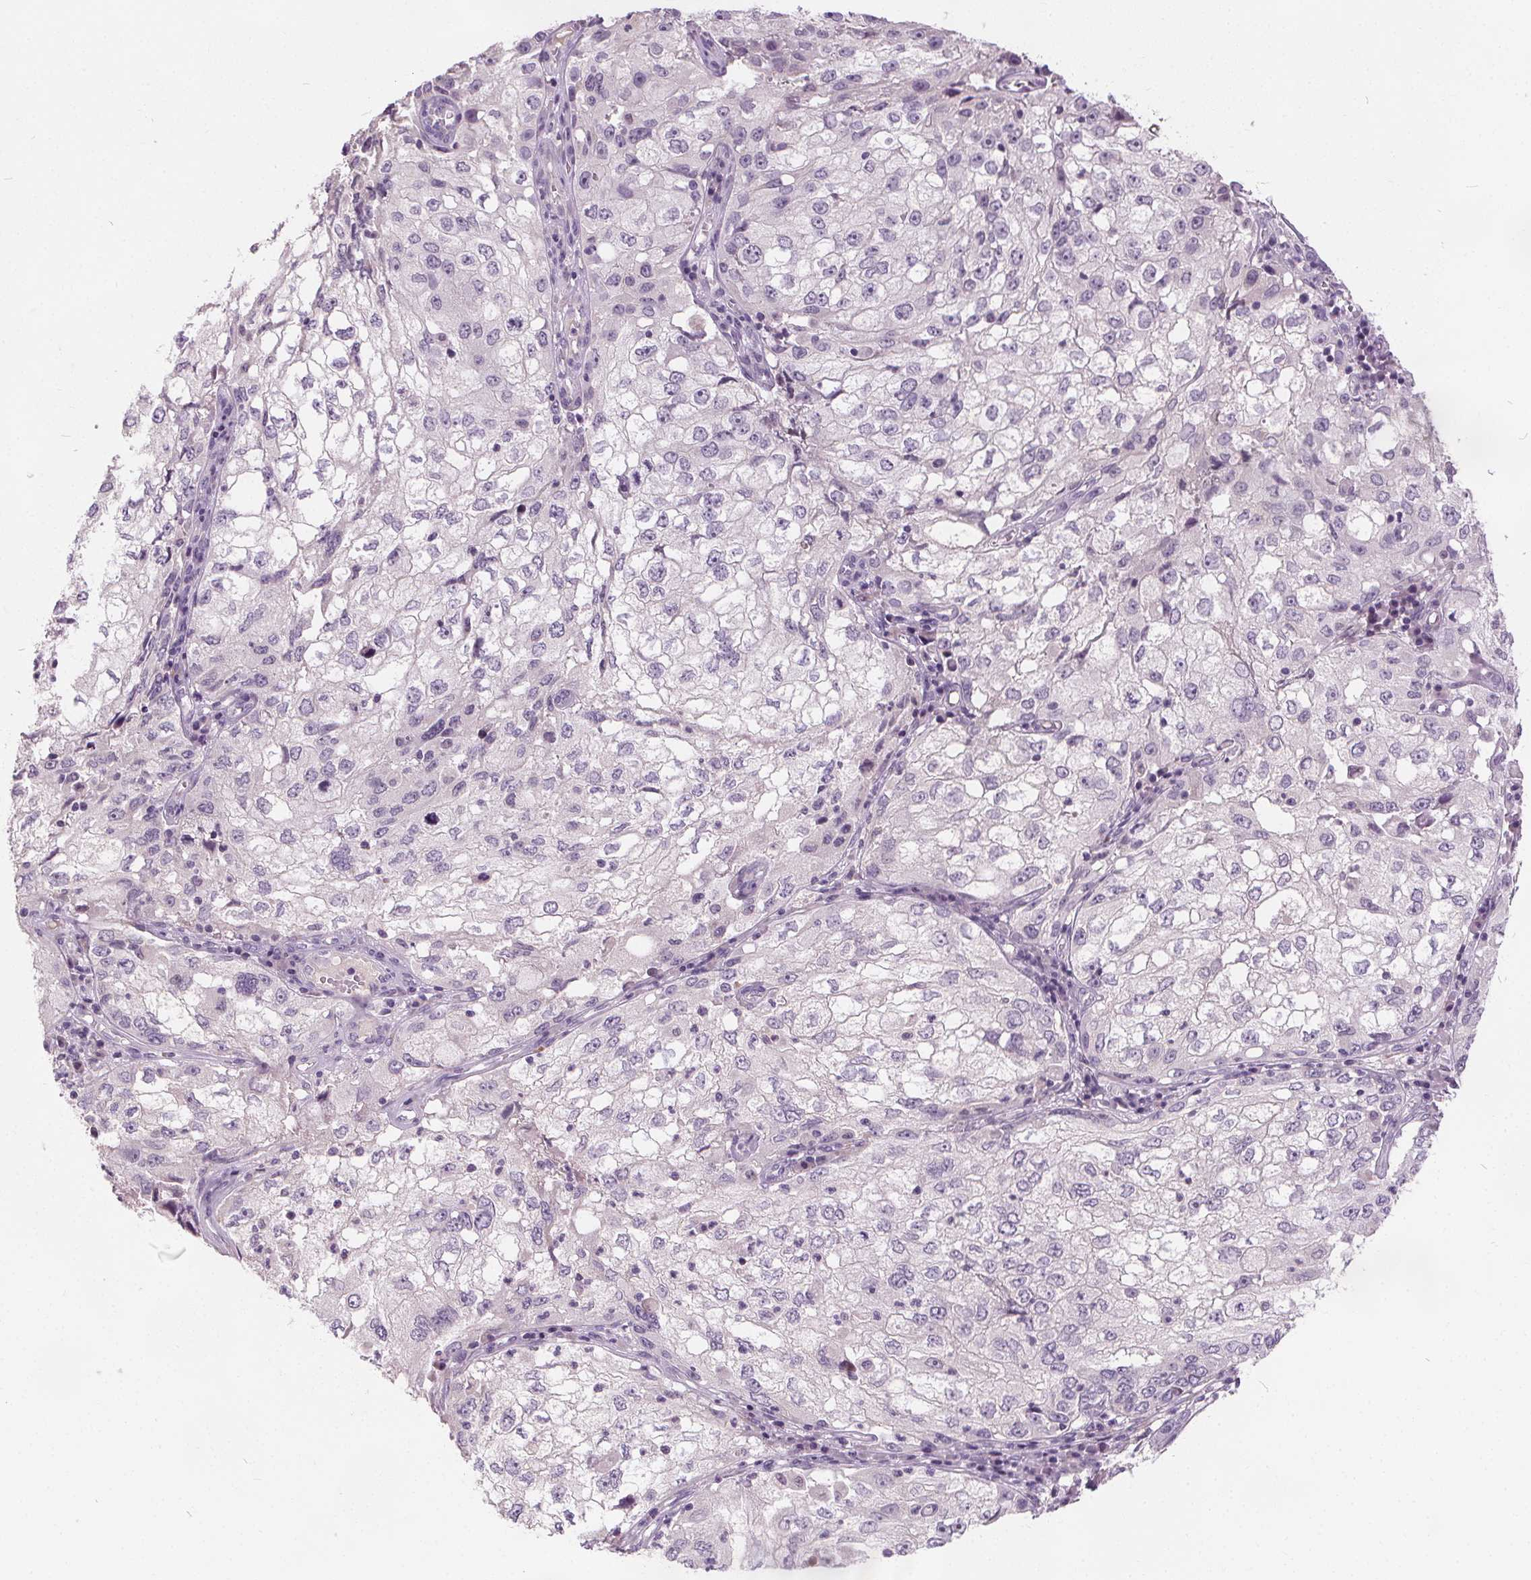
{"staining": {"intensity": "negative", "quantity": "none", "location": "none"}, "tissue": "cervical cancer", "cell_type": "Tumor cells", "image_type": "cancer", "snomed": [{"axis": "morphology", "description": "Squamous cell carcinoma, NOS"}, {"axis": "topography", "description": "Cervix"}], "caption": "Protein analysis of cervical cancer shows no significant expression in tumor cells.", "gene": "ACOX2", "patient": {"sex": "female", "age": 36}}